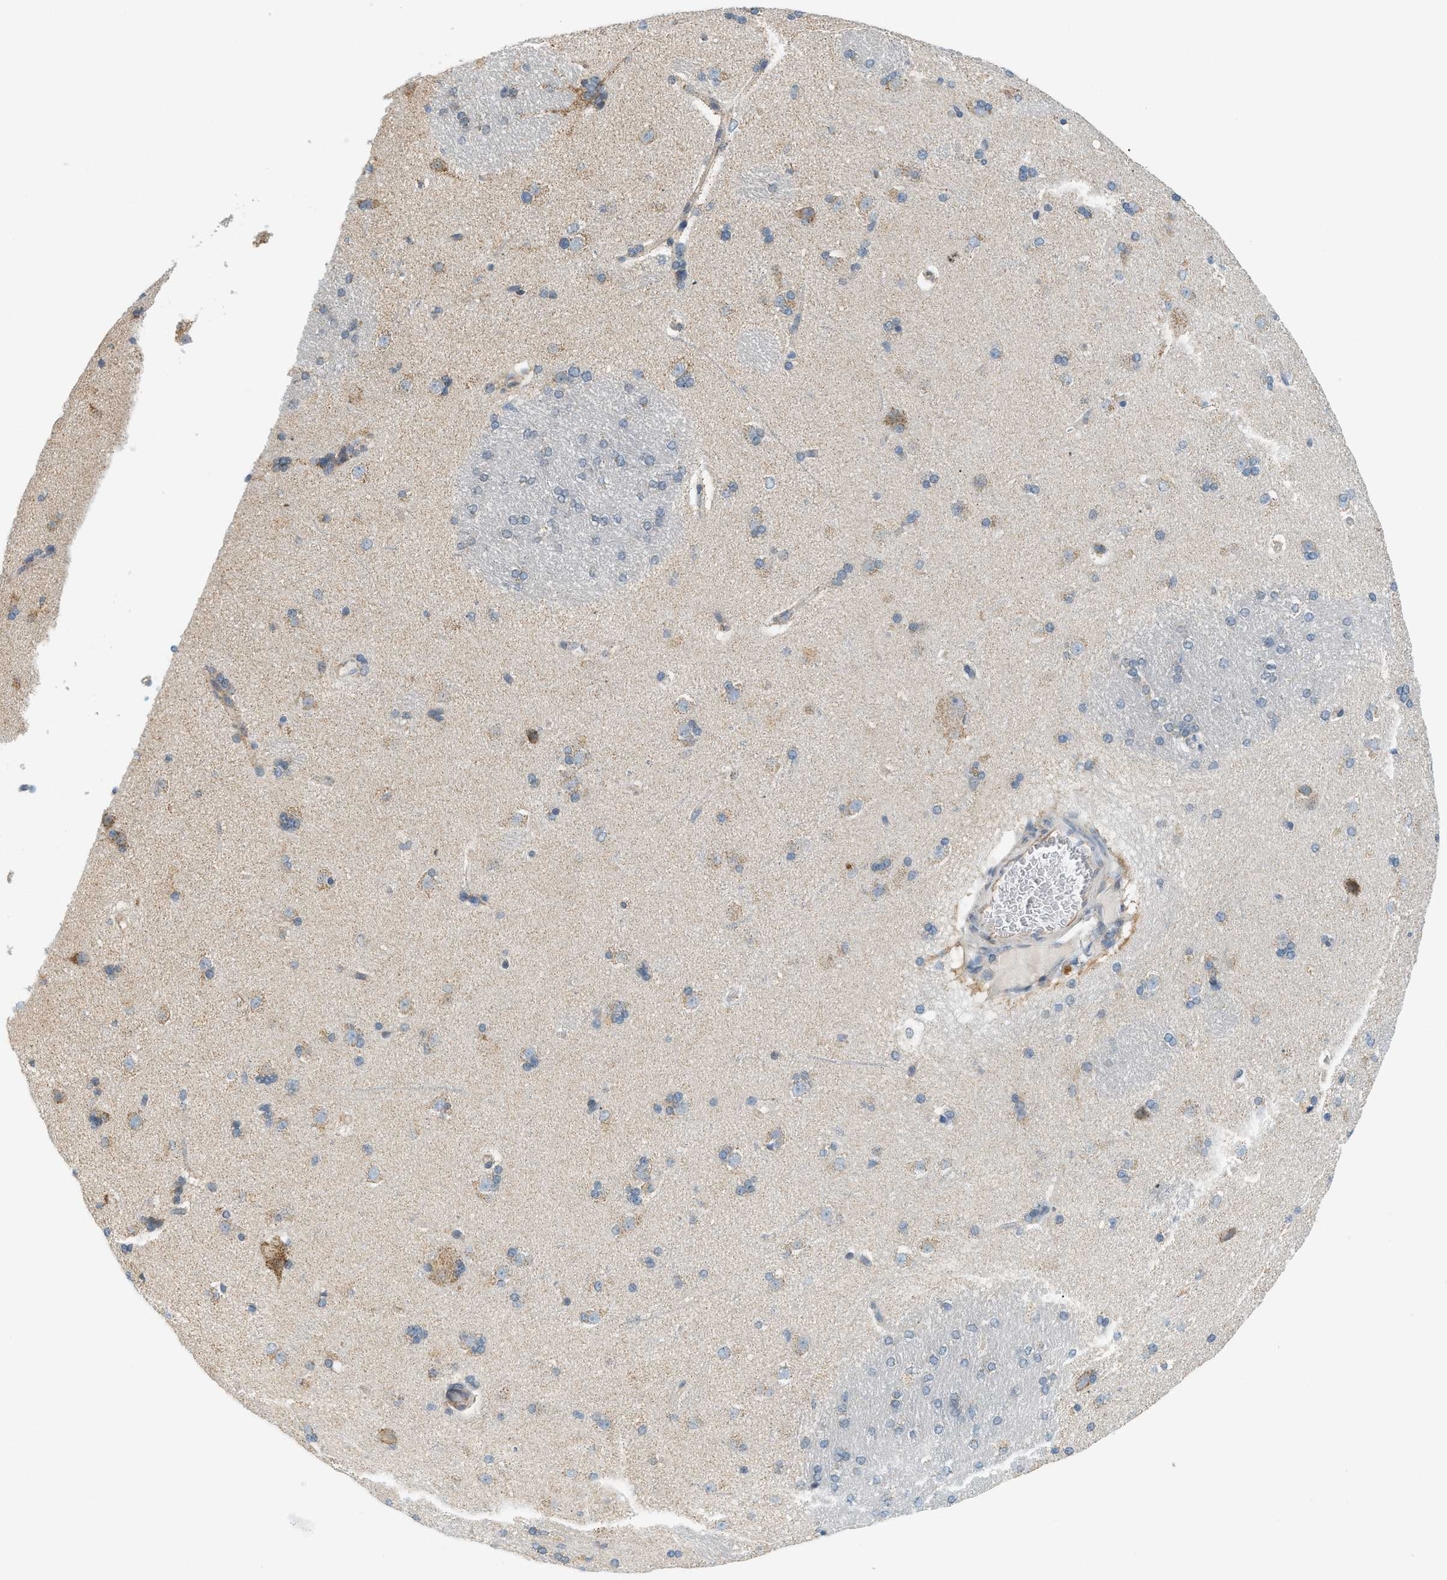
{"staining": {"intensity": "negative", "quantity": "none", "location": "none"}, "tissue": "caudate", "cell_type": "Glial cells", "image_type": "normal", "snomed": [{"axis": "morphology", "description": "Normal tissue, NOS"}, {"axis": "topography", "description": "Lateral ventricle wall"}], "caption": "Immunohistochemistry (IHC) histopathology image of normal caudate: human caudate stained with DAB exhibits no significant protein positivity in glial cells.", "gene": "PIGG", "patient": {"sex": "female", "age": 19}}